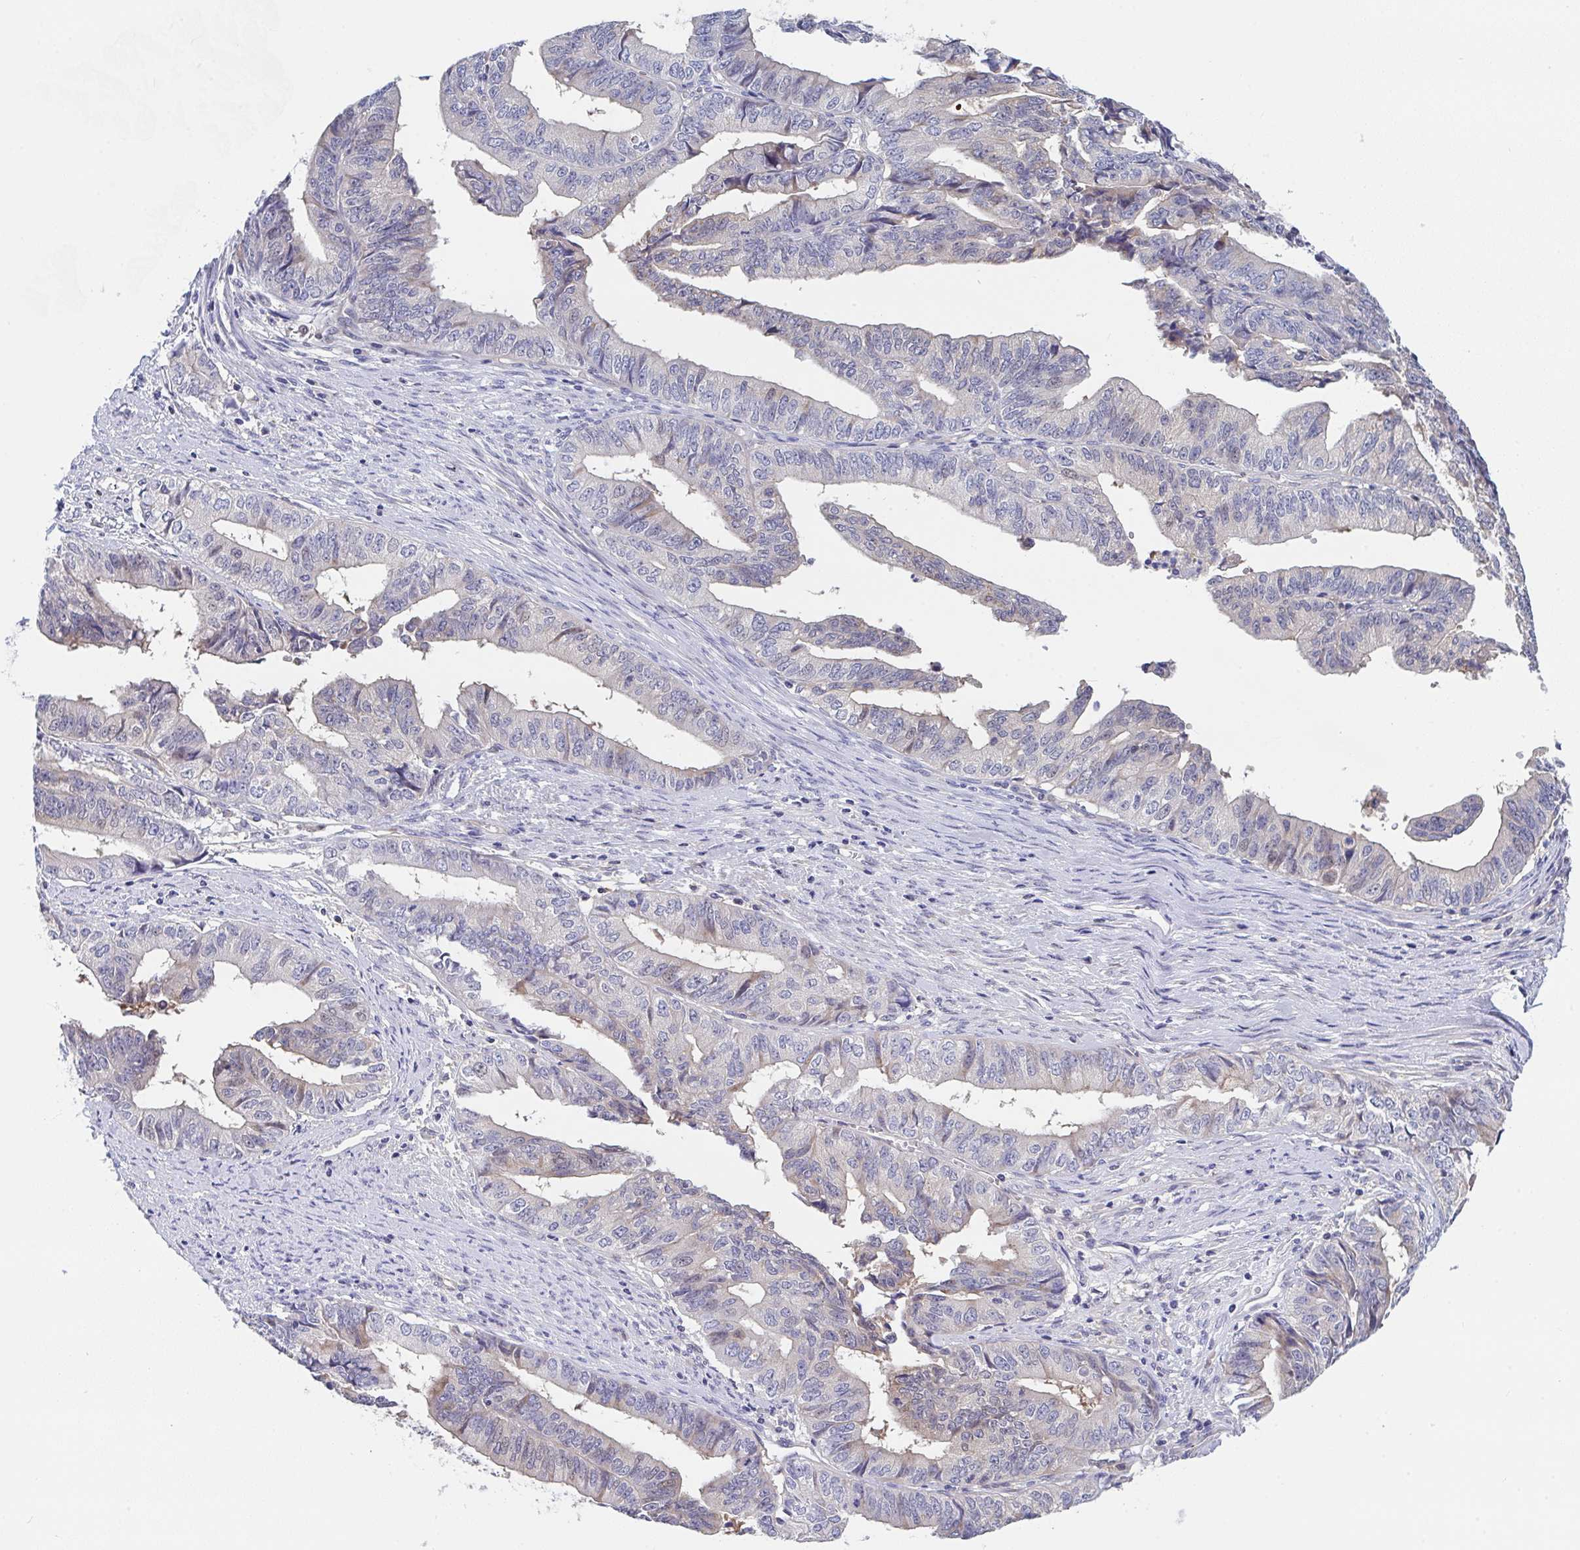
{"staining": {"intensity": "negative", "quantity": "none", "location": "none"}, "tissue": "endometrial cancer", "cell_type": "Tumor cells", "image_type": "cancer", "snomed": [{"axis": "morphology", "description": "Adenocarcinoma, NOS"}, {"axis": "topography", "description": "Endometrium"}], "caption": "Endometrial cancer (adenocarcinoma) stained for a protein using immunohistochemistry demonstrates no staining tumor cells.", "gene": "P2RX3", "patient": {"sex": "female", "age": 65}}